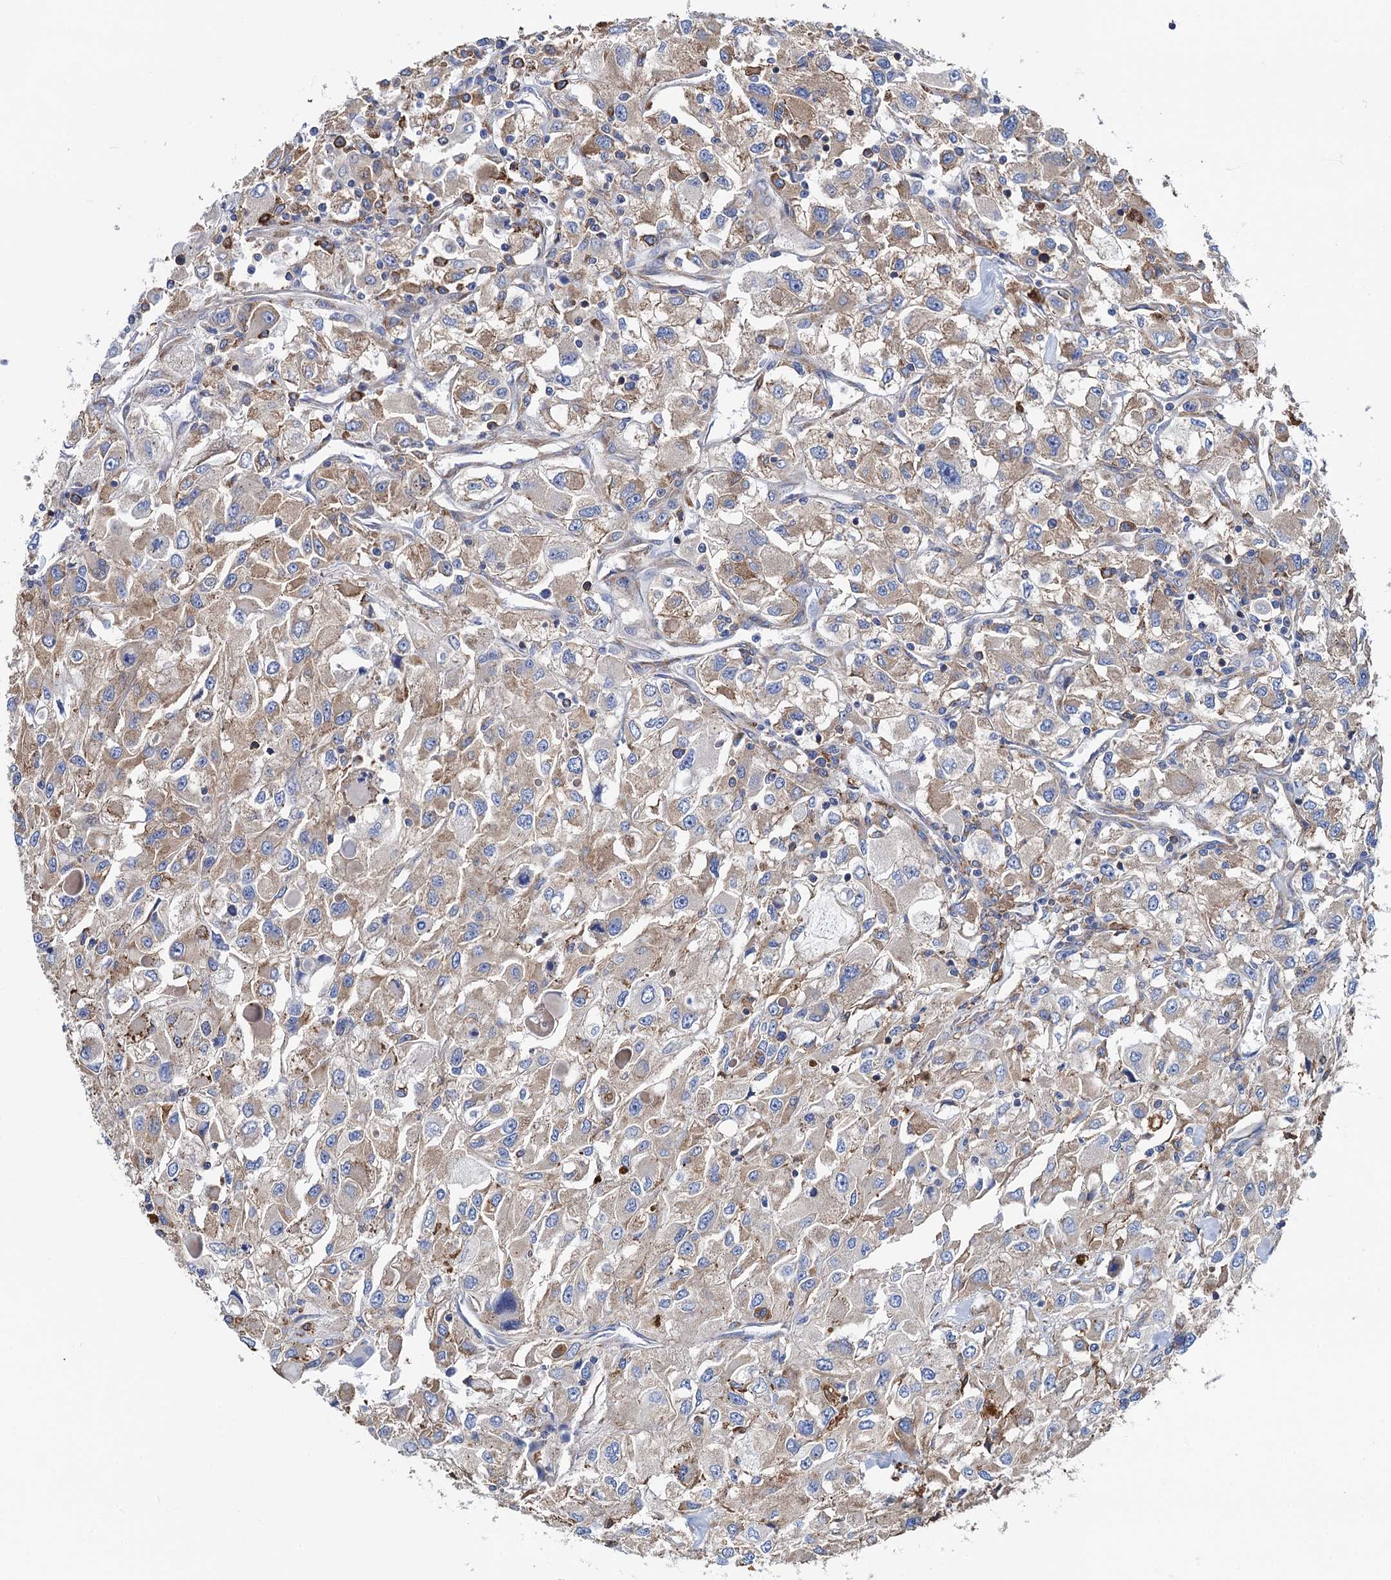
{"staining": {"intensity": "weak", "quantity": ">75%", "location": "cytoplasmic/membranous"}, "tissue": "renal cancer", "cell_type": "Tumor cells", "image_type": "cancer", "snomed": [{"axis": "morphology", "description": "Adenocarcinoma, NOS"}, {"axis": "topography", "description": "Kidney"}], "caption": "This micrograph displays immunohistochemistry staining of renal cancer (adenocarcinoma), with low weak cytoplasmic/membranous expression in approximately >75% of tumor cells.", "gene": "SLC12A7", "patient": {"sex": "female", "age": 52}}